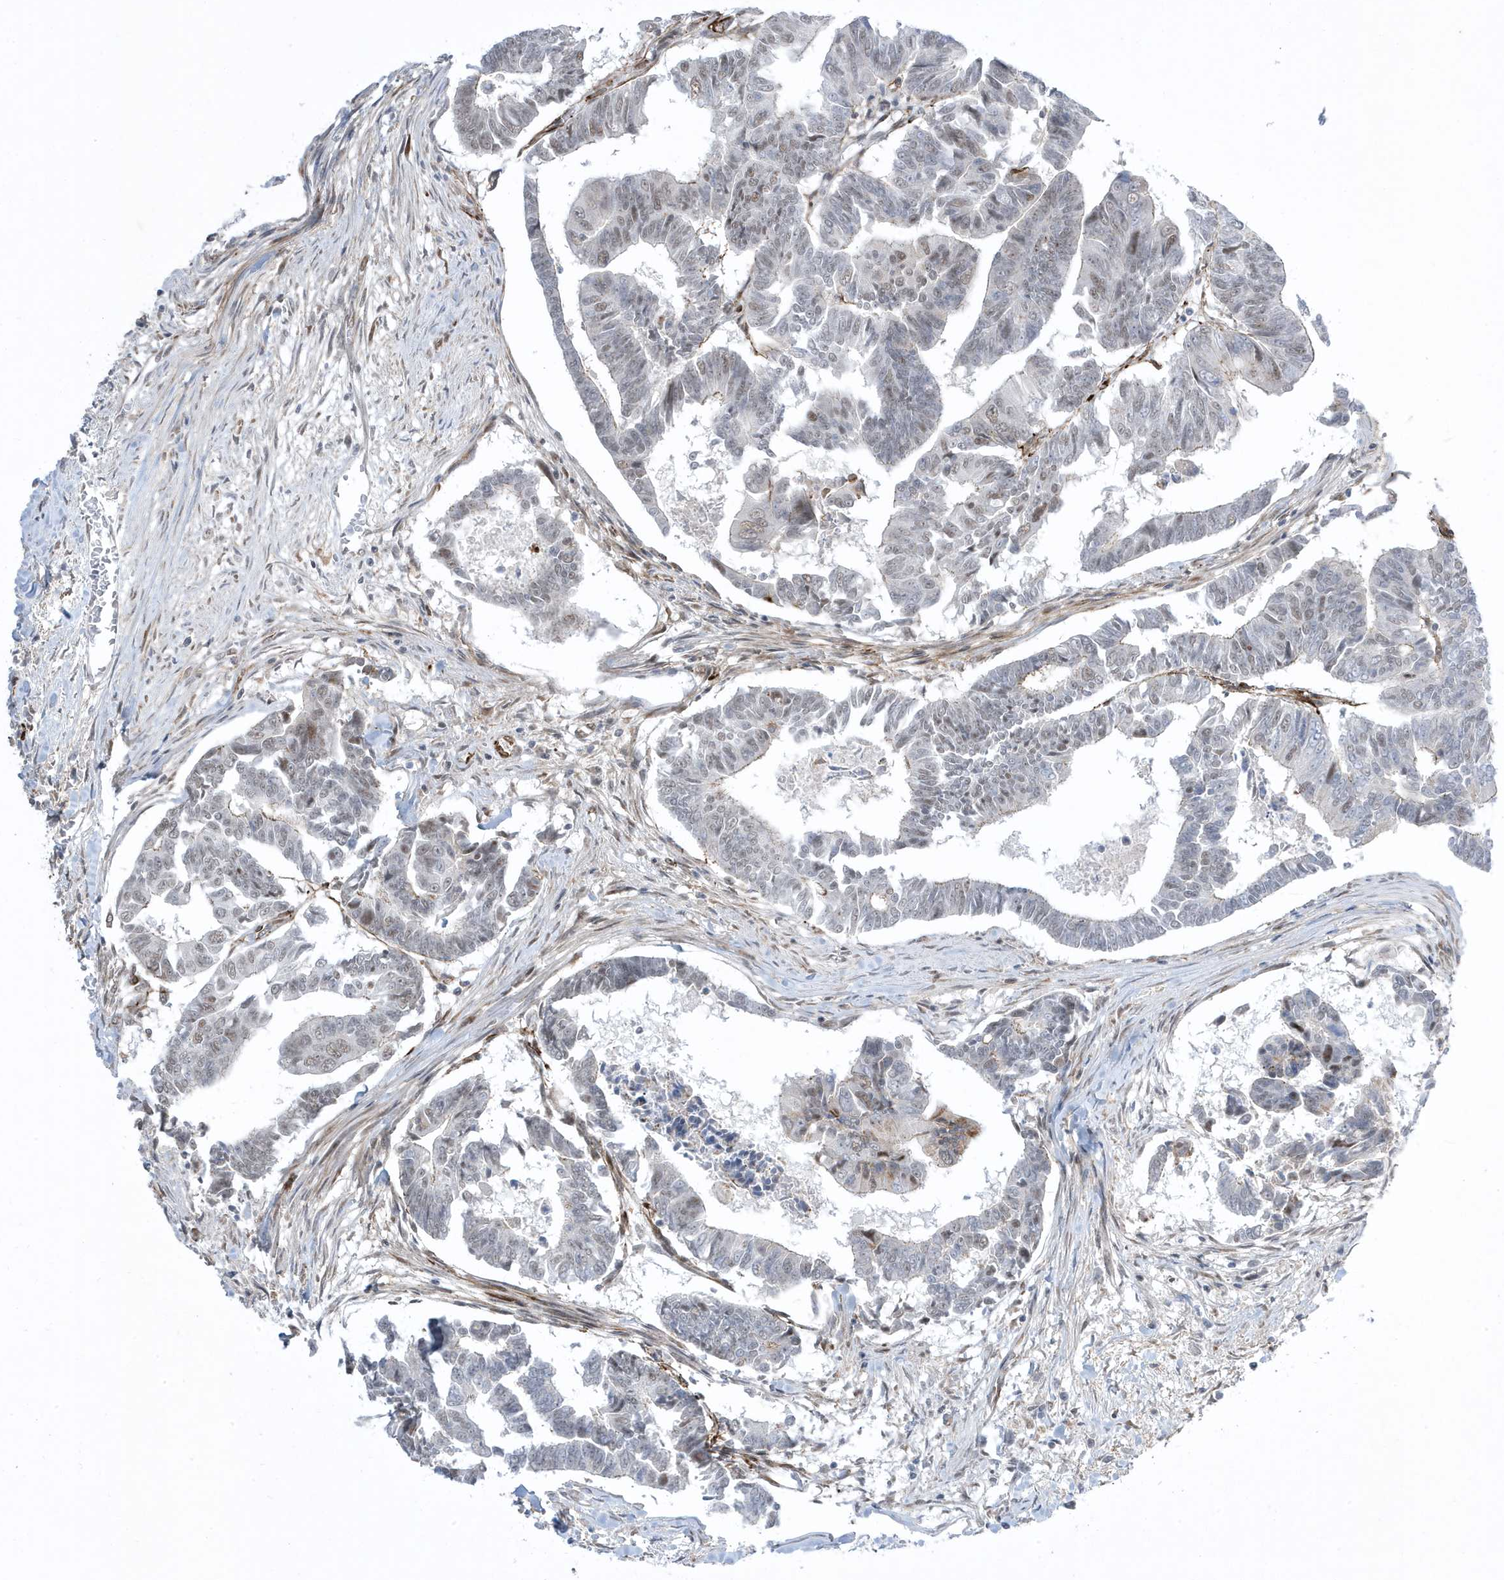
{"staining": {"intensity": "negative", "quantity": "none", "location": "none"}, "tissue": "colorectal cancer", "cell_type": "Tumor cells", "image_type": "cancer", "snomed": [{"axis": "morphology", "description": "Adenocarcinoma, NOS"}, {"axis": "topography", "description": "Rectum"}], "caption": "Tumor cells are negative for protein expression in human colorectal cancer (adenocarcinoma).", "gene": "ADAMTSL3", "patient": {"sex": "female", "age": 65}}